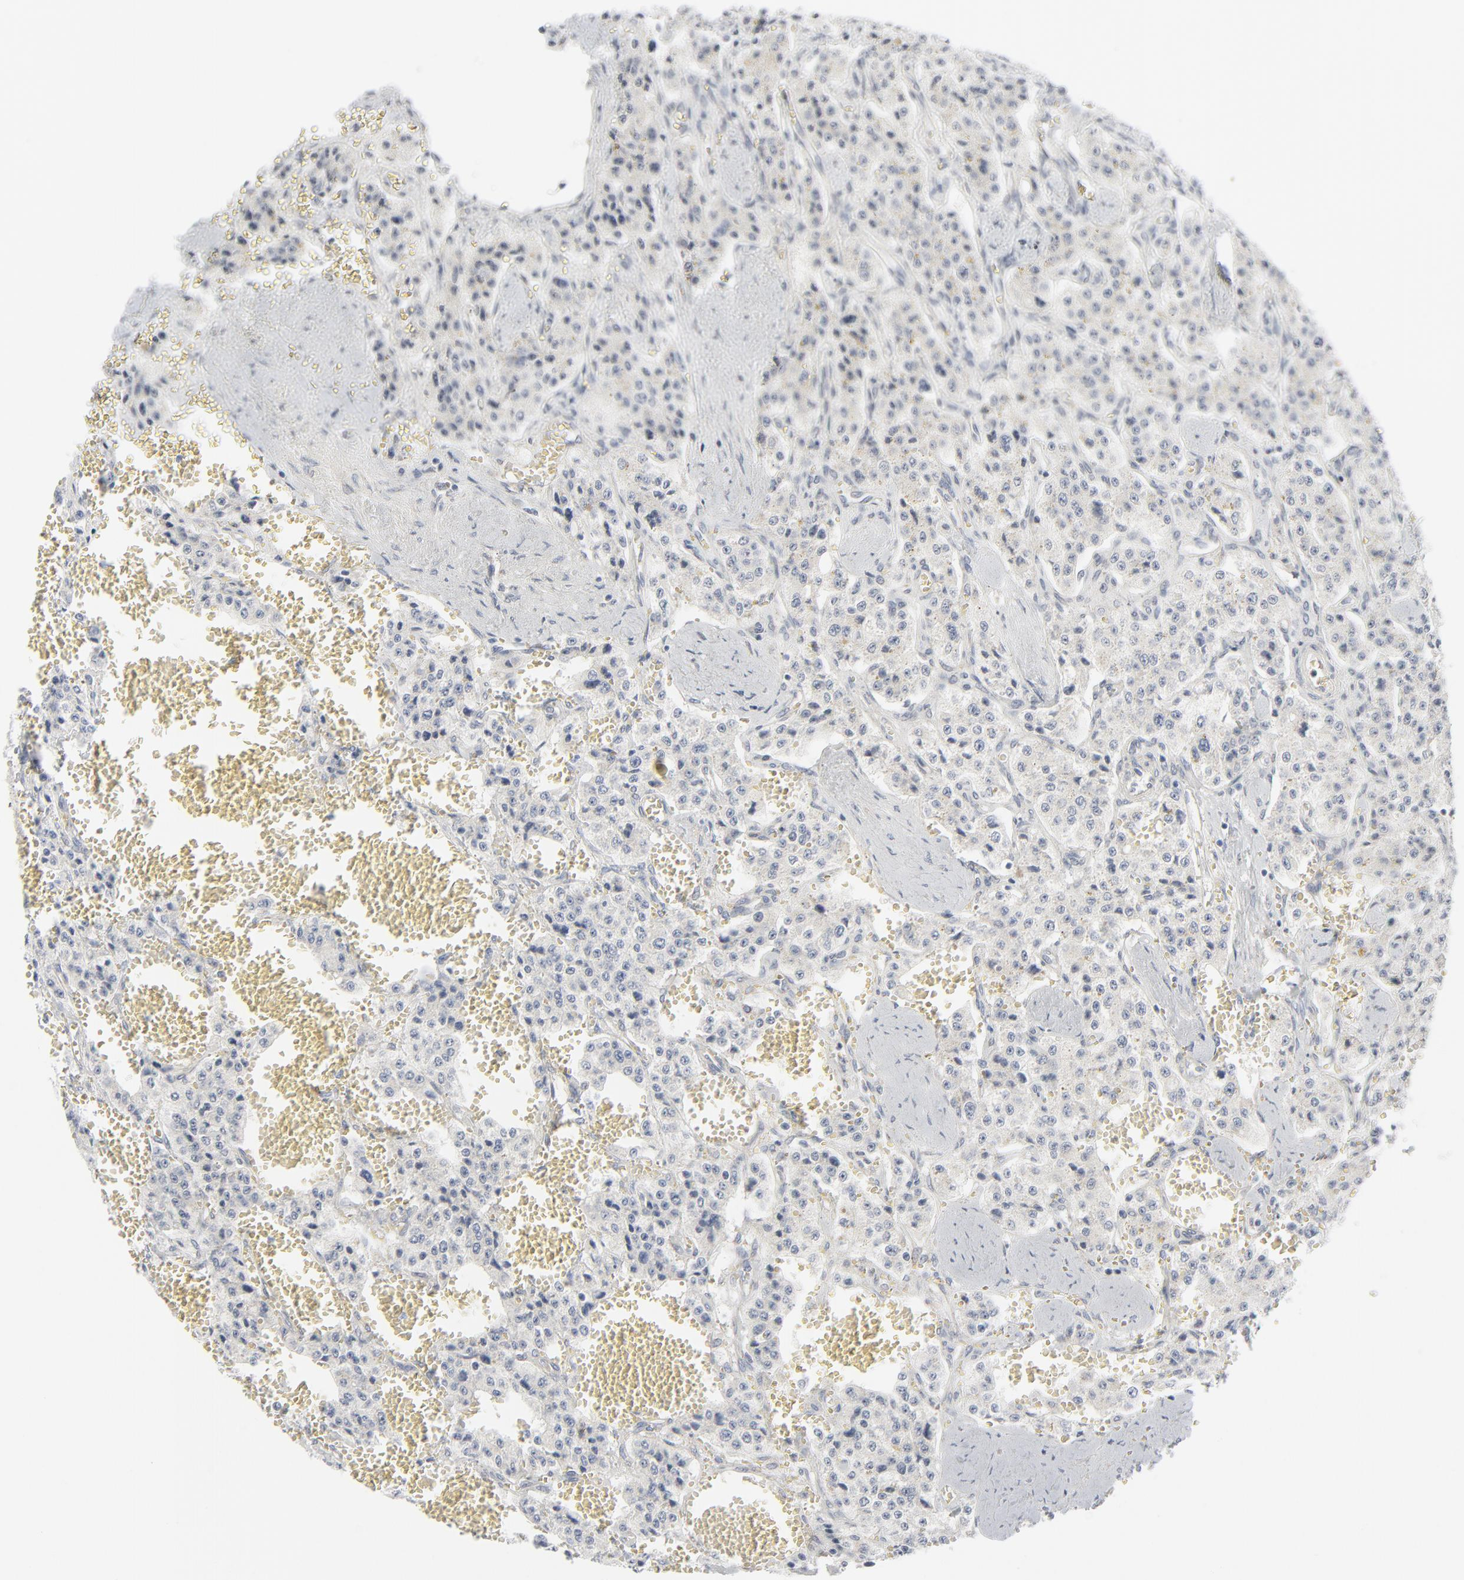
{"staining": {"intensity": "negative", "quantity": "none", "location": "none"}, "tissue": "carcinoid", "cell_type": "Tumor cells", "image_type": "cancer", "snomed": [{"axis": "morphology", "description": "Carcinoid, malignant, NOS"}, {"axis": "topography", "description": "Small intestine"}], "caption": "A histopathology image of human carcinoid is negative for staining in tumor cells.", "gene": "KDSR", "patient": {"sex": "male", "age": 52}}